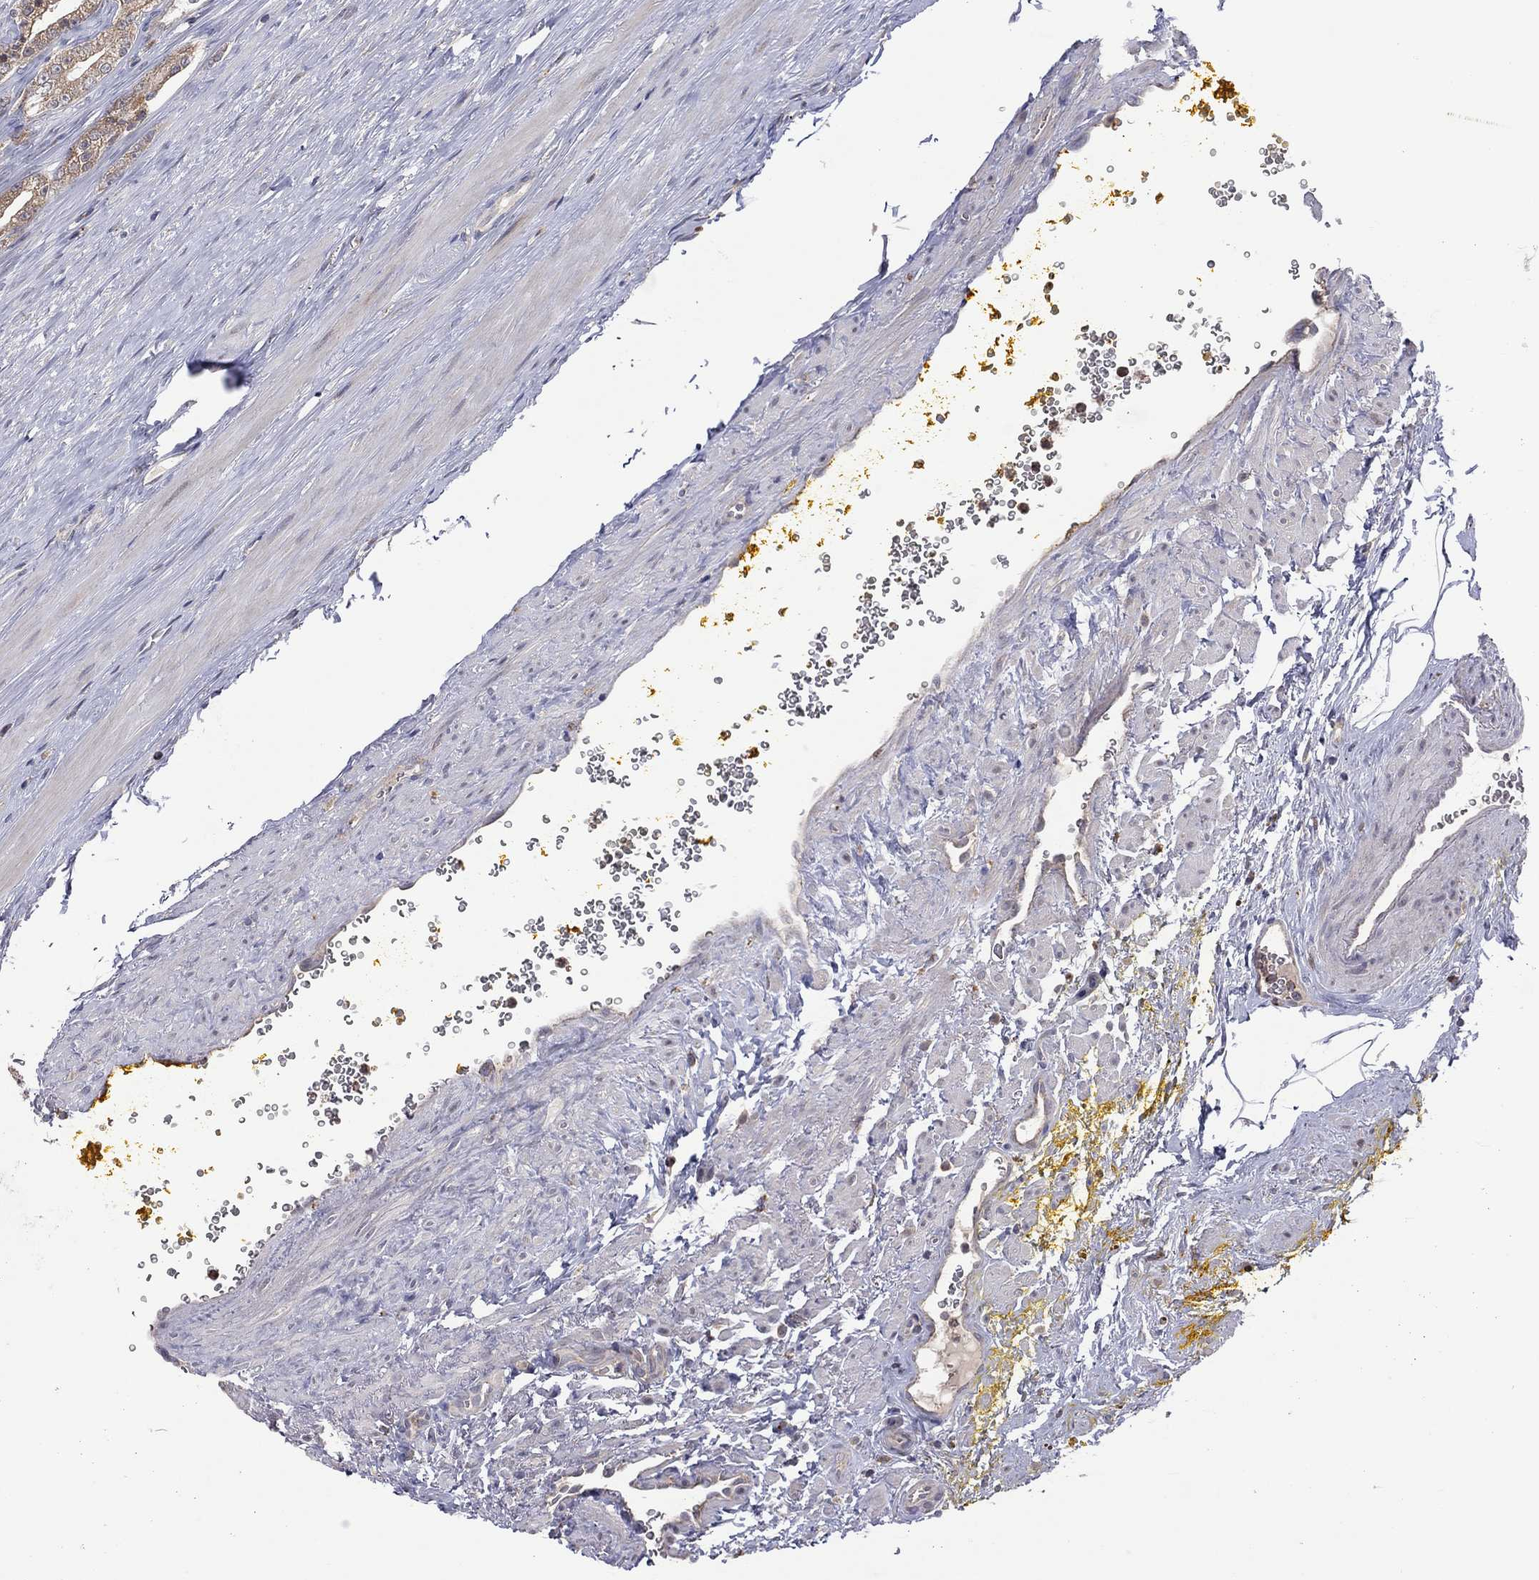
{"staining": {"intensity": "moderate", "quantity": ">75%", "location": "cytoplasmic/membranous"}, "tissue": "prostate cancer", "cell_type": "Tumor cells", "image_type": "cancer", "snomed": [{"axis": "morphology", "description": "Adenocarcinoma, NOS"}, {"axis": "topography", "description": "Prostate"}], "caption": "Tumor cells demonstrate medium levels of moderate cytoplasmic/membranous staining in about >75% of cells in adenocarcinoma (prostate).", "gene": "STARD3", "patient": {"sex": "male", "age": 67}}